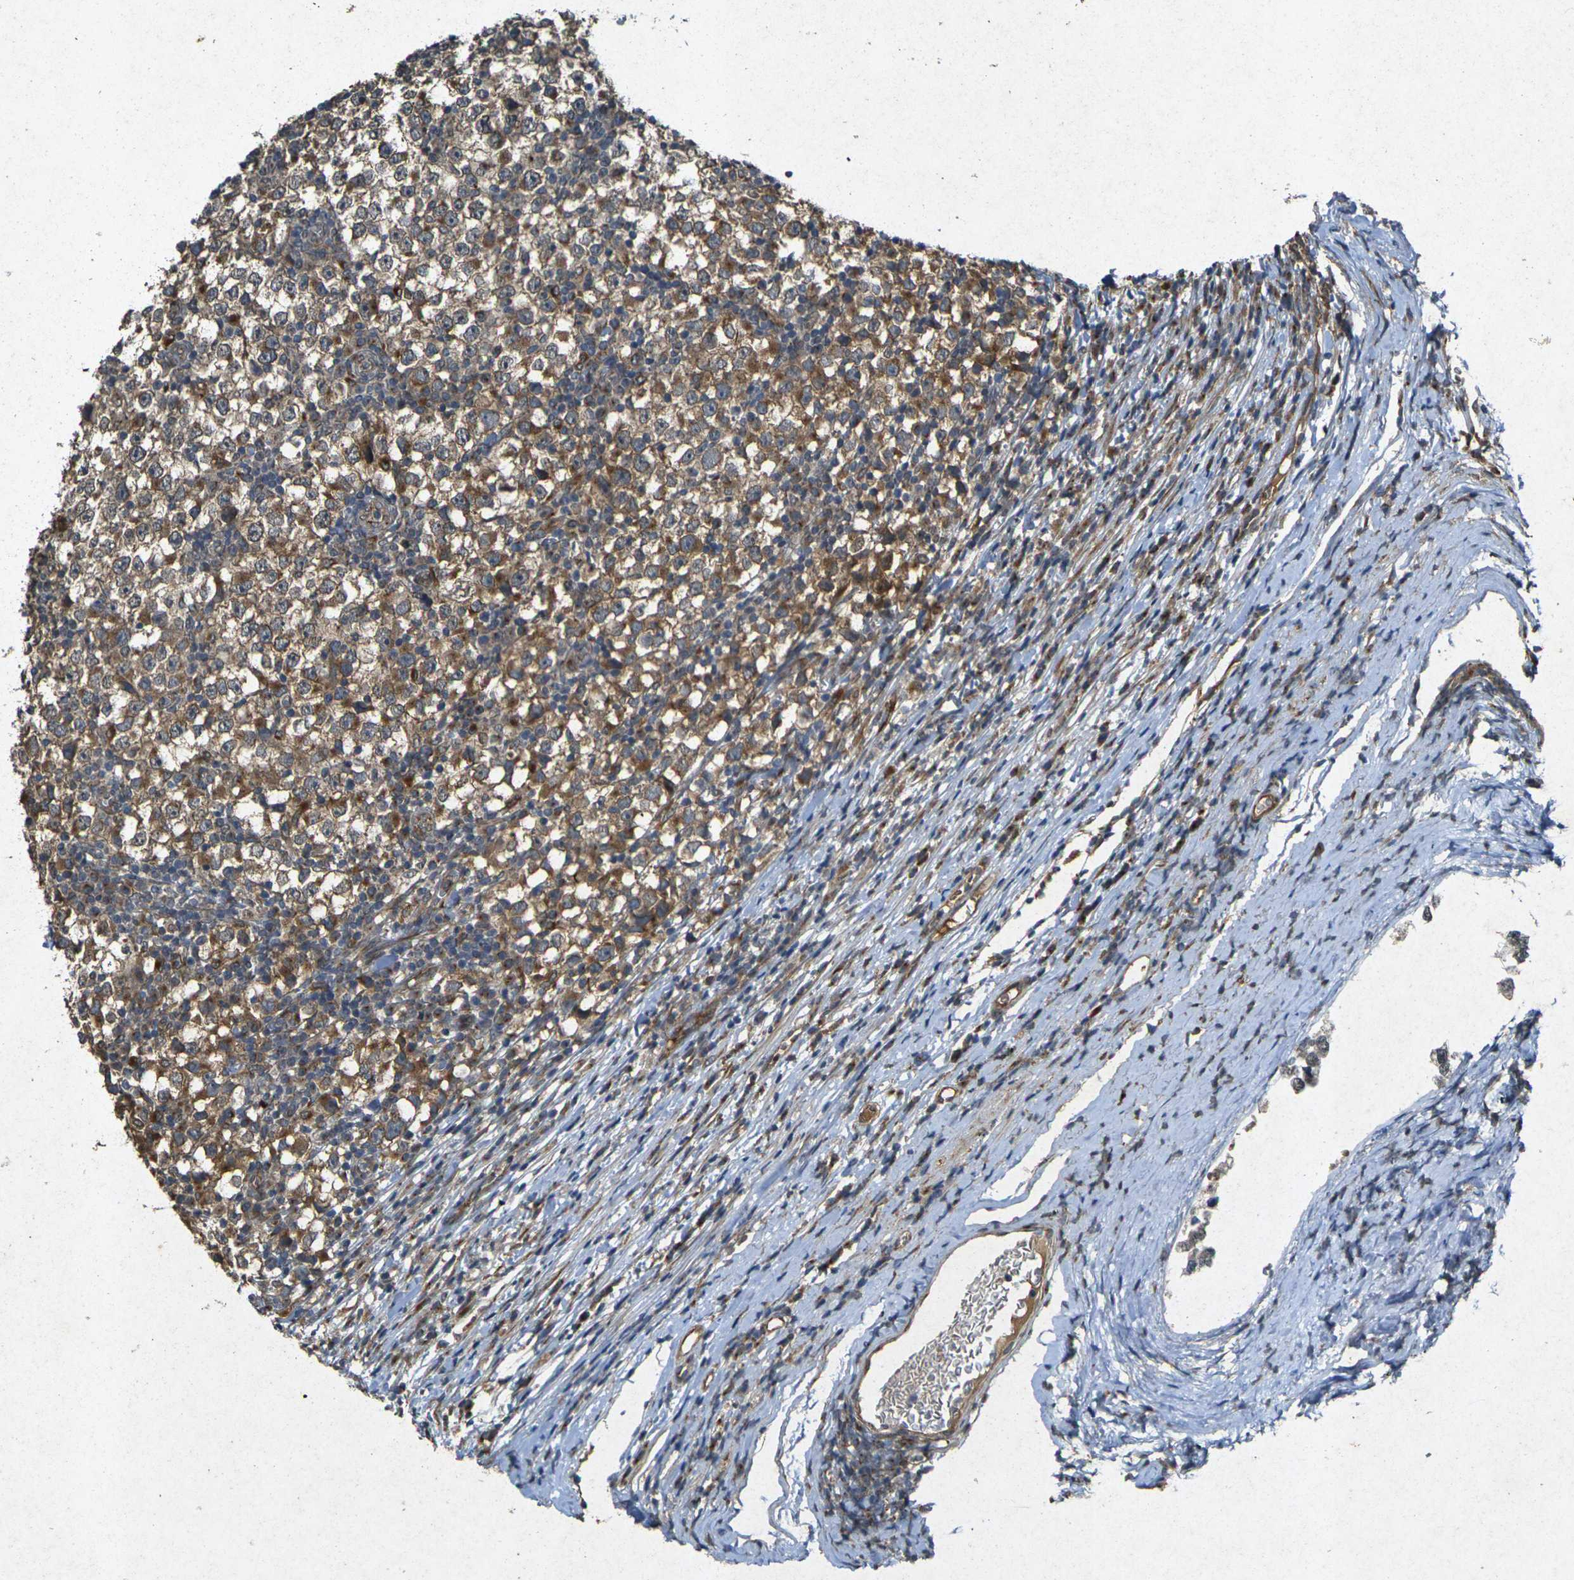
{"staining": {"intensity": "moderate", "quantity": ">75%", "location": "cytoplasmic/membranous"}, "tissue": "testis cancer", "cell_type": "Tumor cells", "image_type": "cancer", "snomed": [{"axis": "morphology", "description": "Seminoma, NOS"}, {"axis": "topography", "description": "Testis"}], "caption": "Tumor cells reveal medium levels of moderate cytoplasmic/membranous positivity in approximately >75% of cells in human testis seminoma.", "gene": "RGMA", "patient": {"sex": "male", "age": 65}}